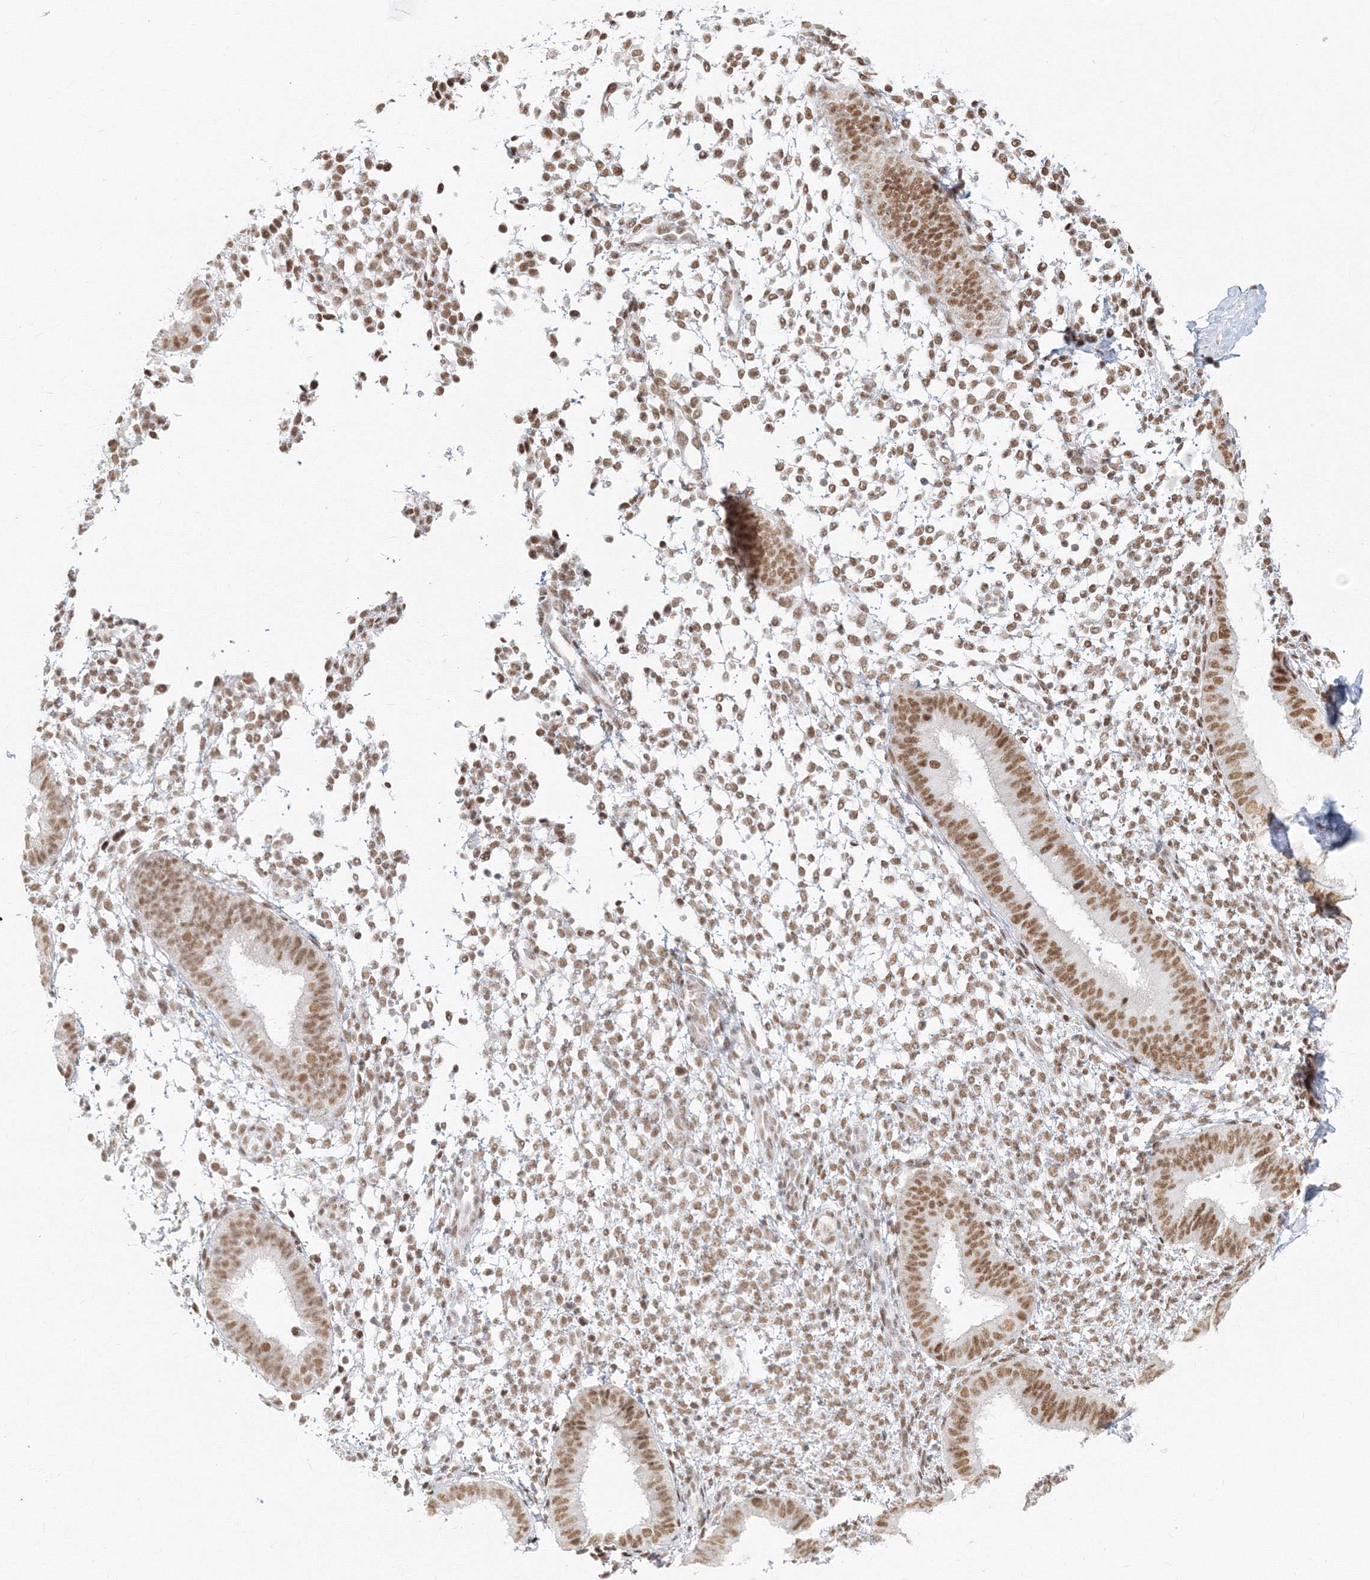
{"staining": {"intensity": "moderate", "quantity": "25%-75%", "location": "cytoplasmic/membranous,nuclear"}, "tissue": "endometrium", "cell_type": "Cells in endometrial stroma", "image_type": "normal", "snomed": [{"axis": "morphology", "description": "Normal tissue, NOS"}, {"axis": "topography", "description": "Uterus"}, {"axis": "topography", "description": "Endometrium"}], "caption": "Immunohistochemical staining of normal endometrium displays 25%-75% levels of moderate cytoplasmic/membranous,nuclear protein expression in about 25%-75% of cells in endometrial stroma.", "gene": "PPP4R2", "patient": {"sex": "female", "age": 48}}